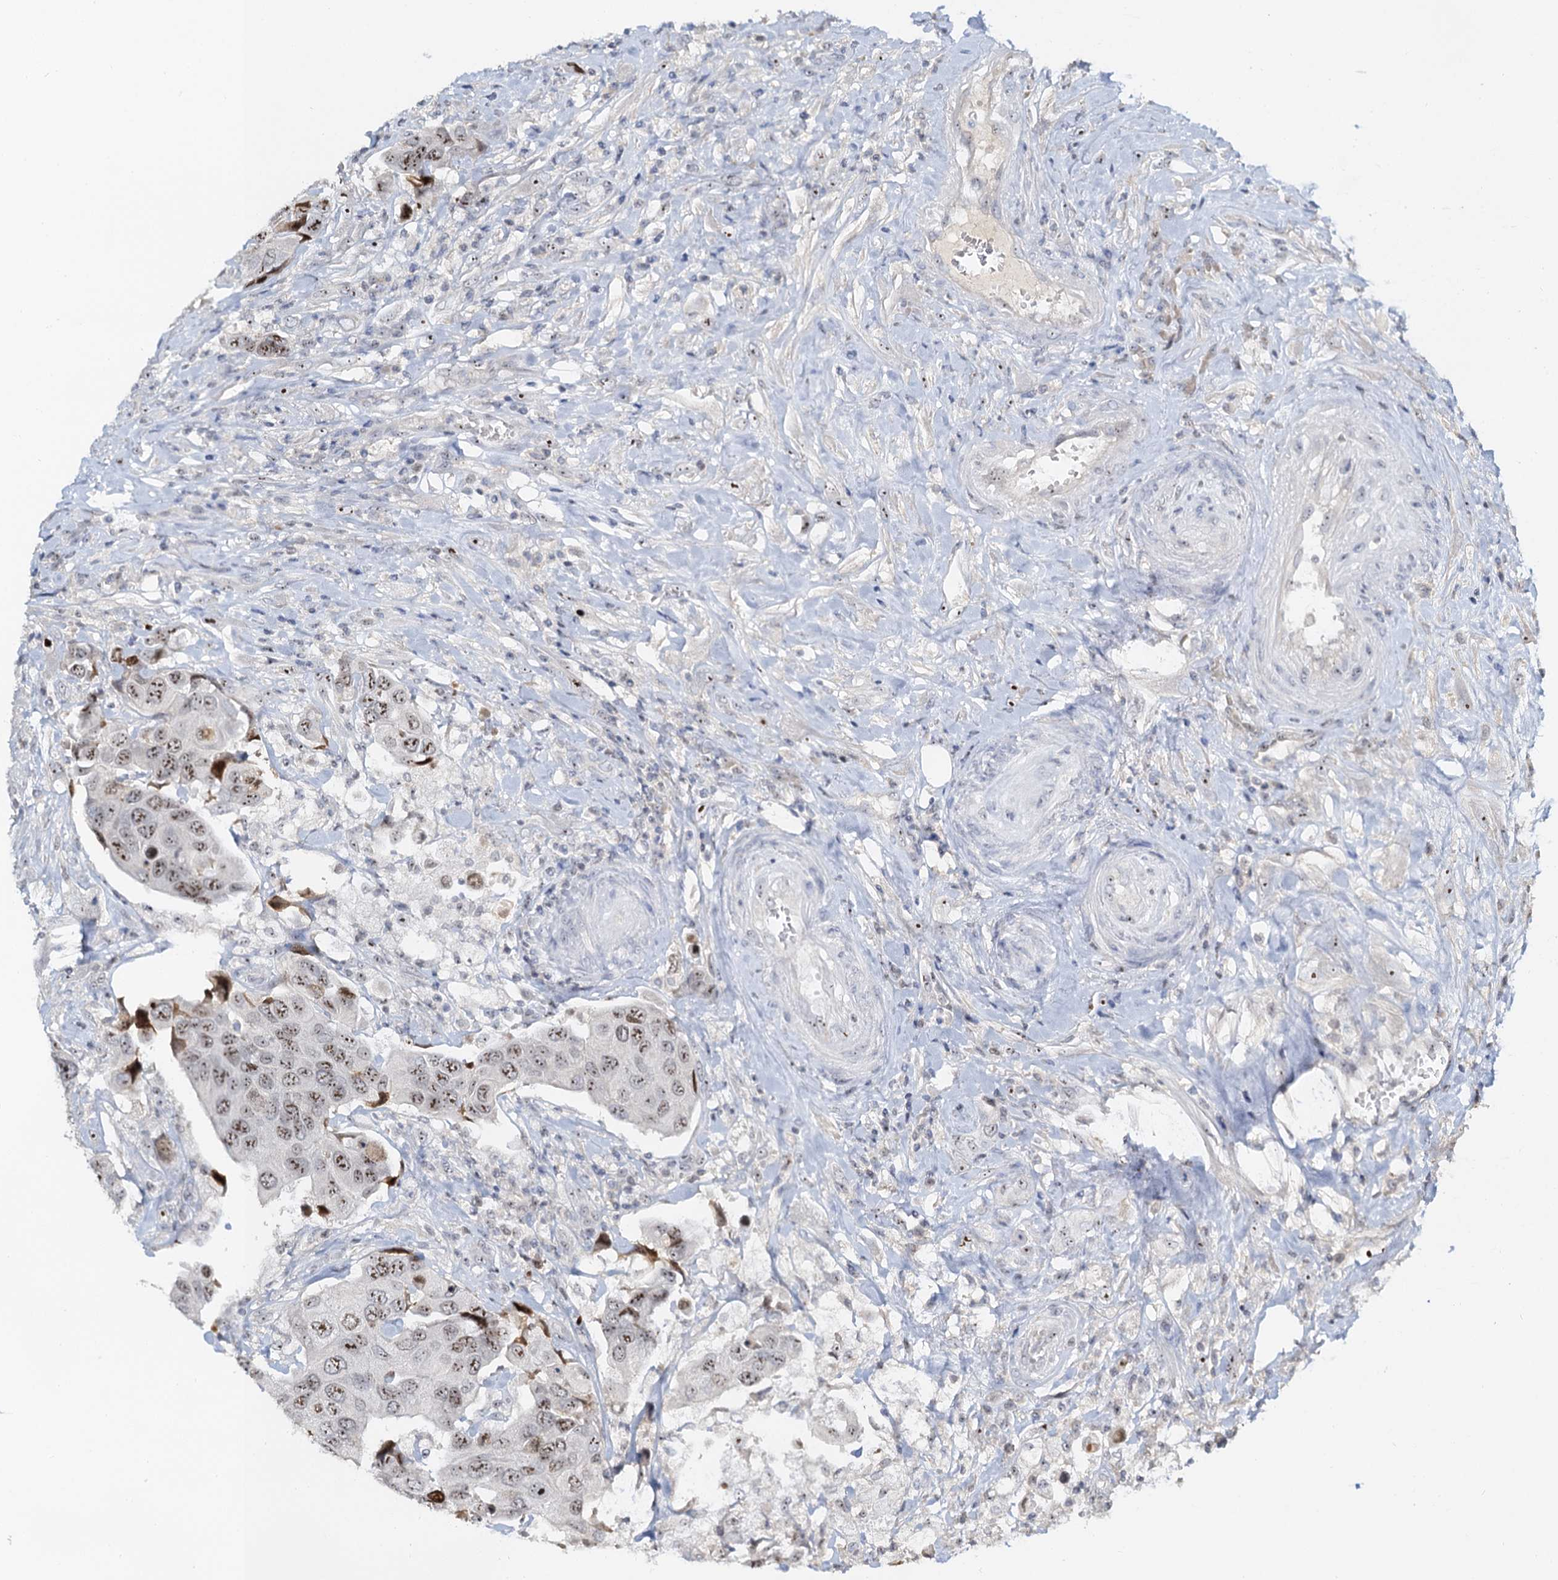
{"staining": {"intensity": "moderate", "quantity": ">75%", "location": "nuclear"}, "tissue": "urothelial cancer", "cell_type": "Tumor cells", "image_type": "cancer", "snomed": [{"axis": "morphology", "description": "Urothelial carcinoma, High grade"}, {"axis": "topography", "description": "Urinary bladder"}], "caption": "This is an image of IHC staining of high-grade urothelial carcinoma, which shows moderate positivity in the nuclear of tumor cells.", "gene": "NOP2", "patient": {"sex": "male", "age": 74}}